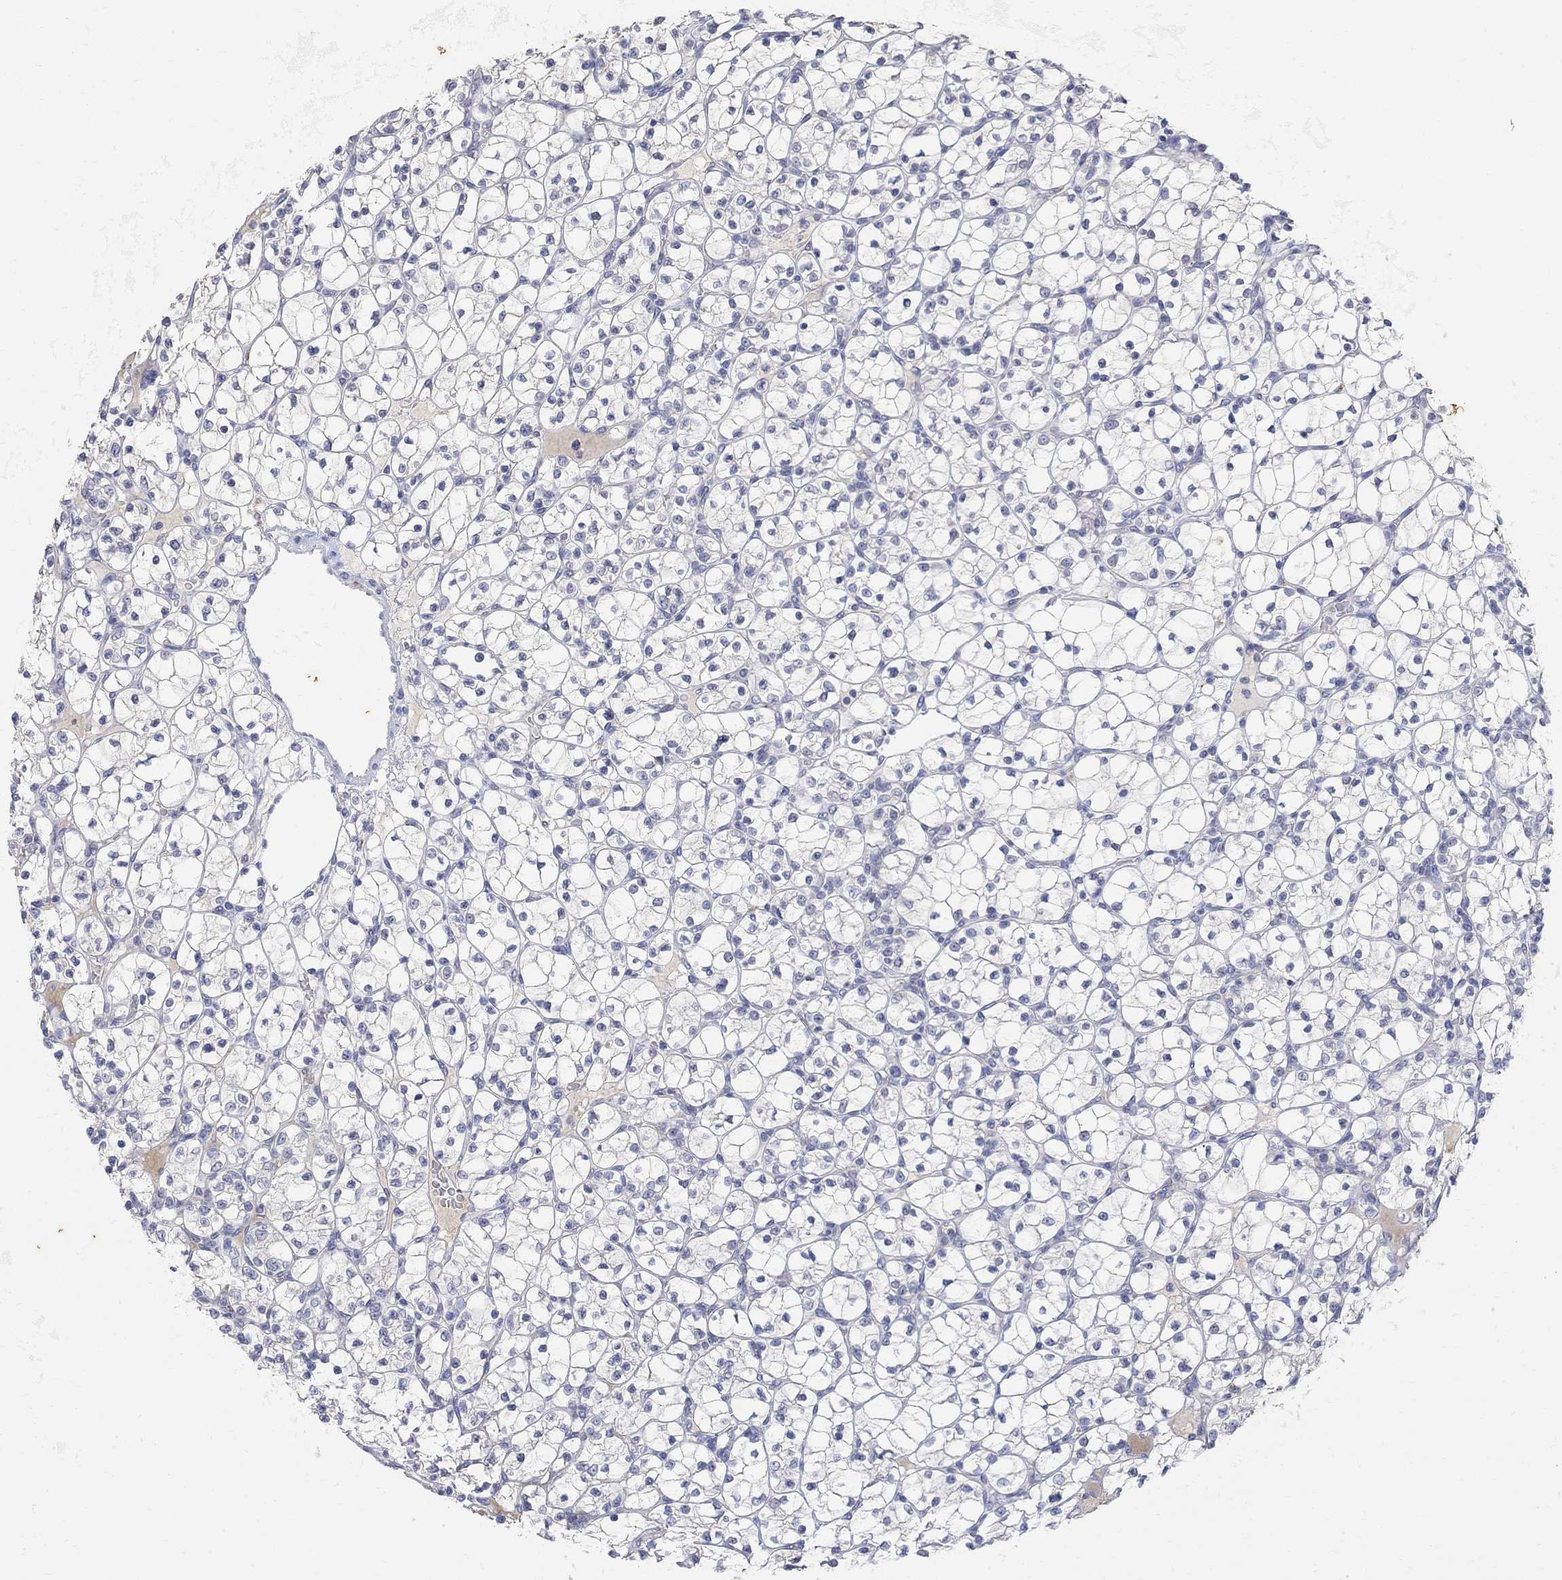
{"staining": {"intensity": "negative", "quantity": "none", "location": "none"}, "tissue": "renal cancer", "cell_type": "Tumor cells", "image_type": "cancer", "snomed": [{"axis": "morphology", "description": "Adenocarcinoma, NOS"}, {"axis": "topography", "description": "Kidney"}], "caption": "This is a photomicrograph of immunohistochemistry staining of renal cancer (adenocarcinoma), which shows no expression in tumor cells. The staining is performed using DAB (3,3'-diaminobenzidine) brown chromogen with nuclei counter-stained in using hematoxylin.", "gene": "FNDC5", "patient": {"sex": "female", "age": 89}}